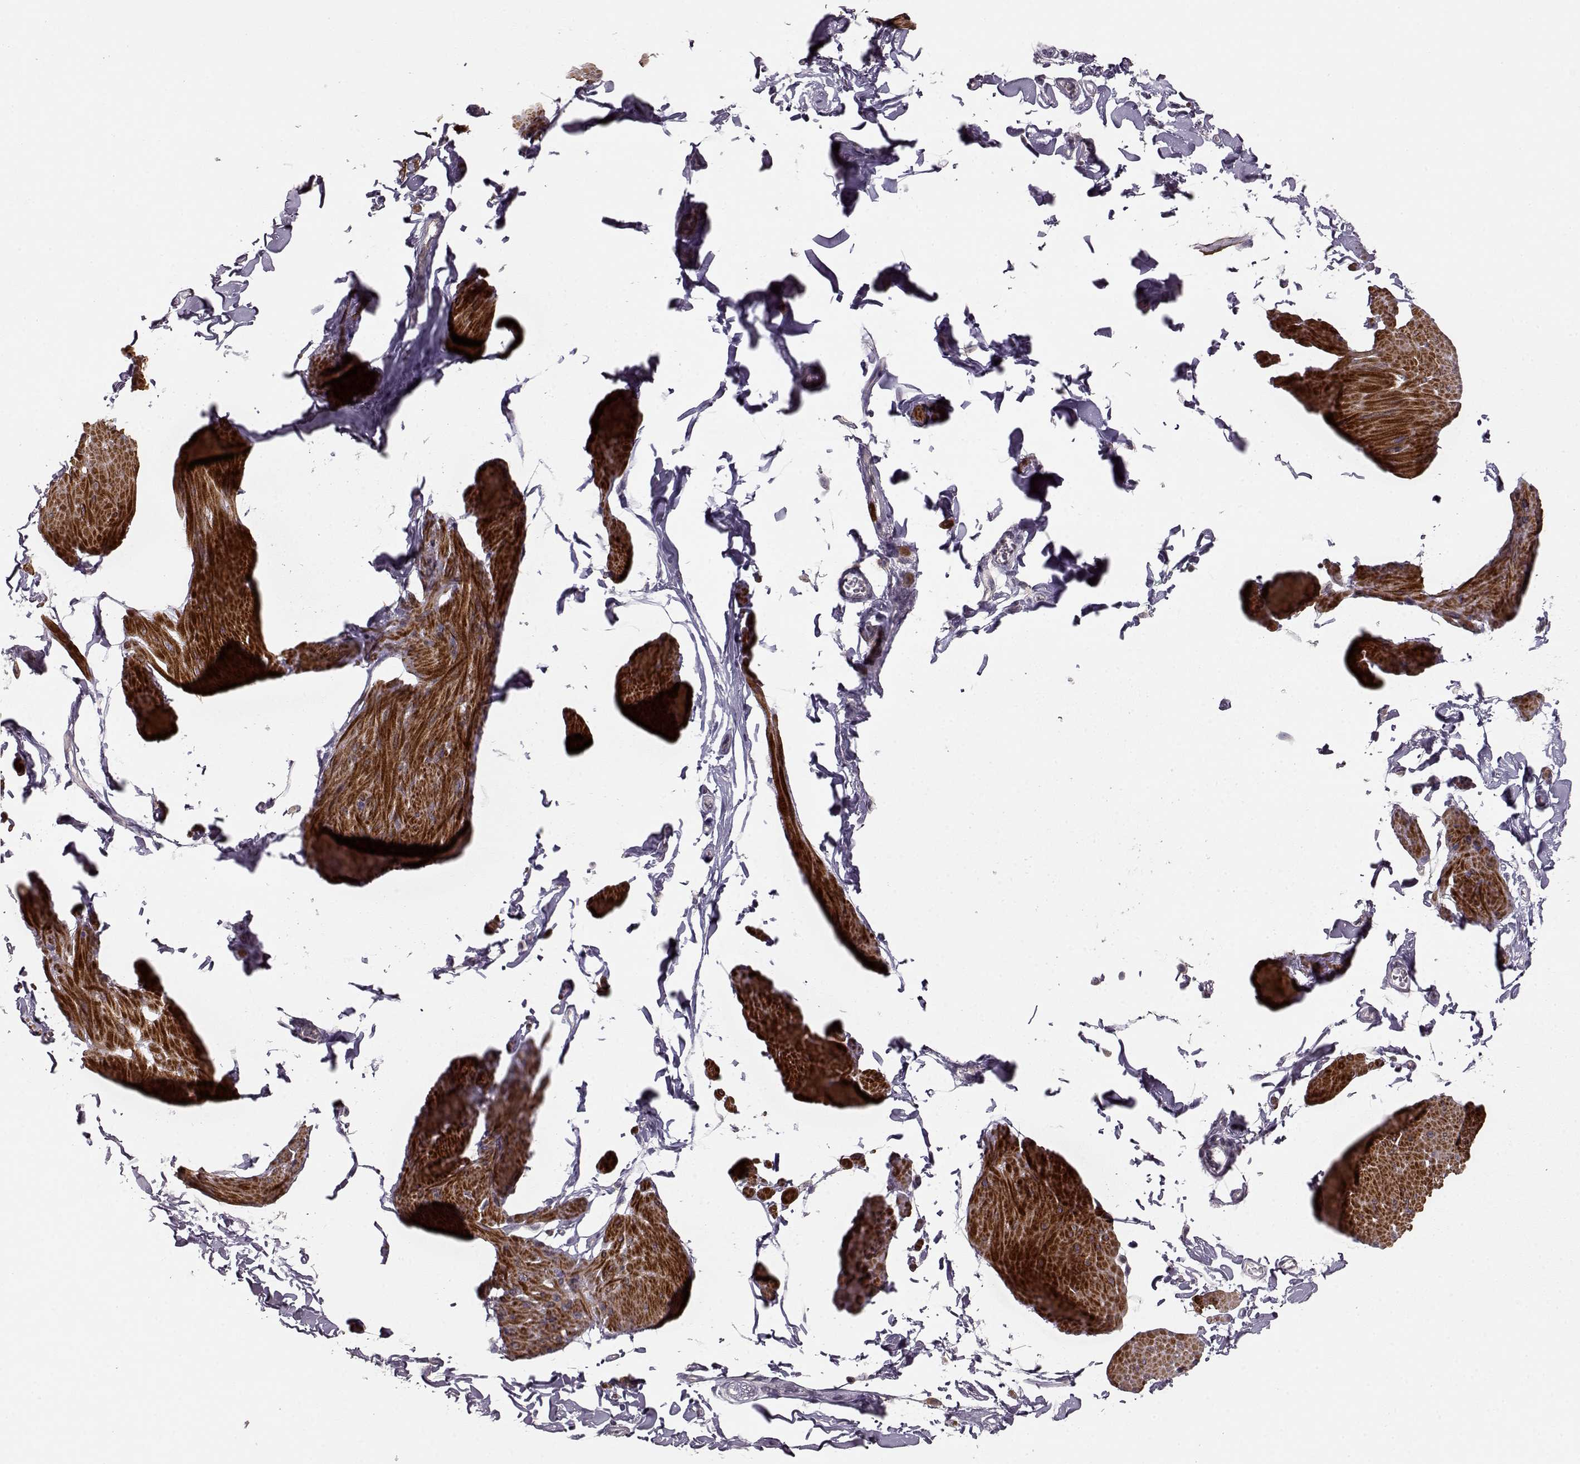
{"staining": {"intensity": "strong", "quantity": "25%-75%", "location": "cytoplasmic/membranous"}, "tissue": "smooth muscle", "cell_type": "Smooth muscle cells", "image_type": "normal", "snomed": [{"axis": "morphology", "description": "Normal tissue, NOS"}, {"axis": "topography", "description": "Adipose tissue"}, {"axis": "topography", "description": "Smooth muscle"}, {"axis": "topography", "description": "Peripheral nerve tissue"}], "caption": "A brown stain highlights strong cytoplasmic/membranous expression of a protein in smooth muscle cells of normal smooth muscle. (DAB (3,3'-diaminobenzidine) IHC, brown staining for protein, blue staining for nuclei).", "gene": "SLAIN2", "patient": {"sex": "male", "age": 83}}